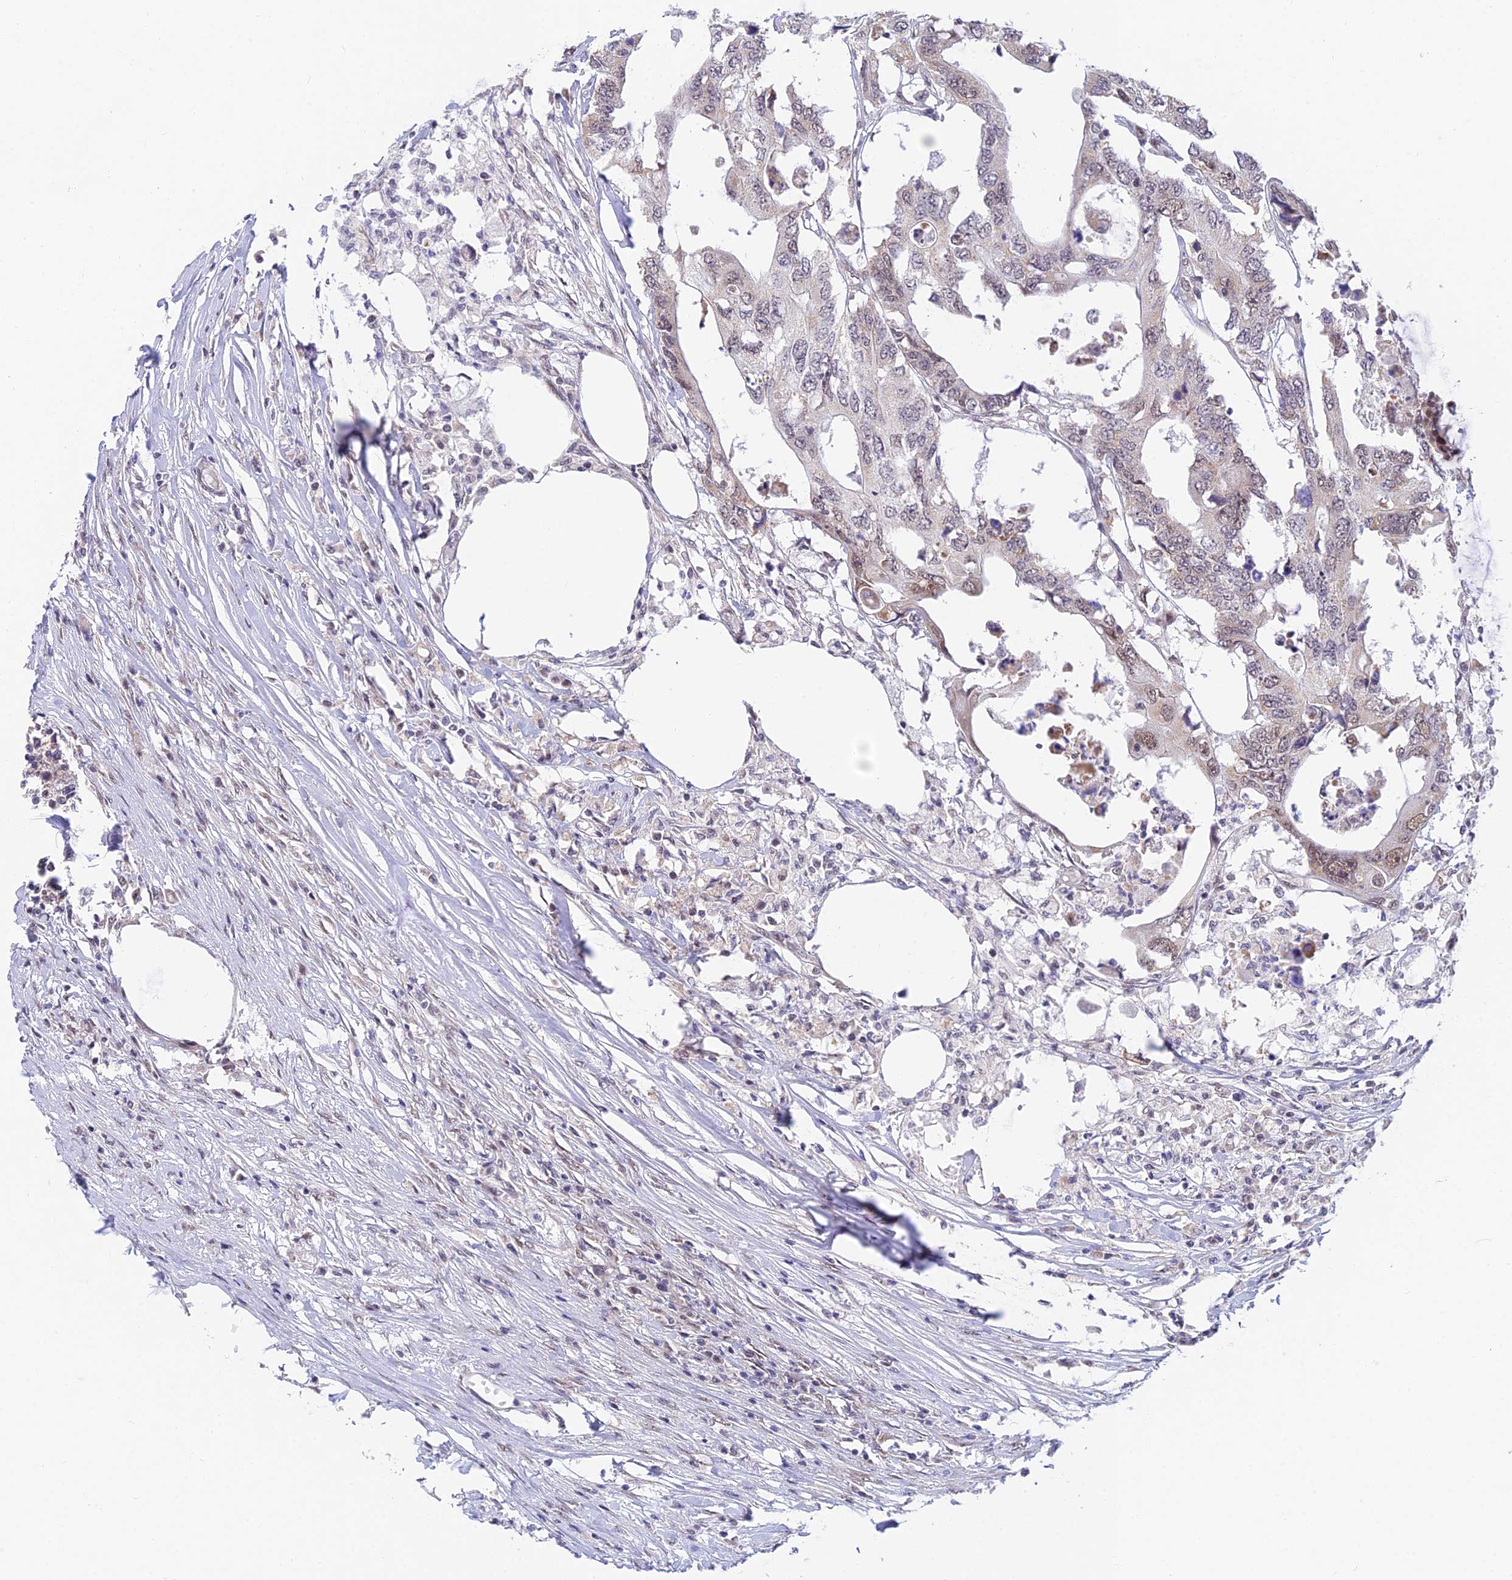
{"staining": {"intensity": "weak", "quantity": "25%-75%", "location": "cytoplasmic/membranous,nuclear"}, "tissue": "colorectal cancer", "cell_type": "Tumor cells", "image_type": "cancer", "snomed": [{"axis": "morphology", "description": "Adenocarcinoma, NOS"}, {"axis": "topography", "description": "Colon"}], "caption": "The photomicrograph demonstrates a brown stain indicating the presence of a protein in the cytoplasmic/membranous and nuclear of tumor cells in colorectal cancer.", "gene": "C2orf49", "patient": {"sex": "male", "age": 71}}